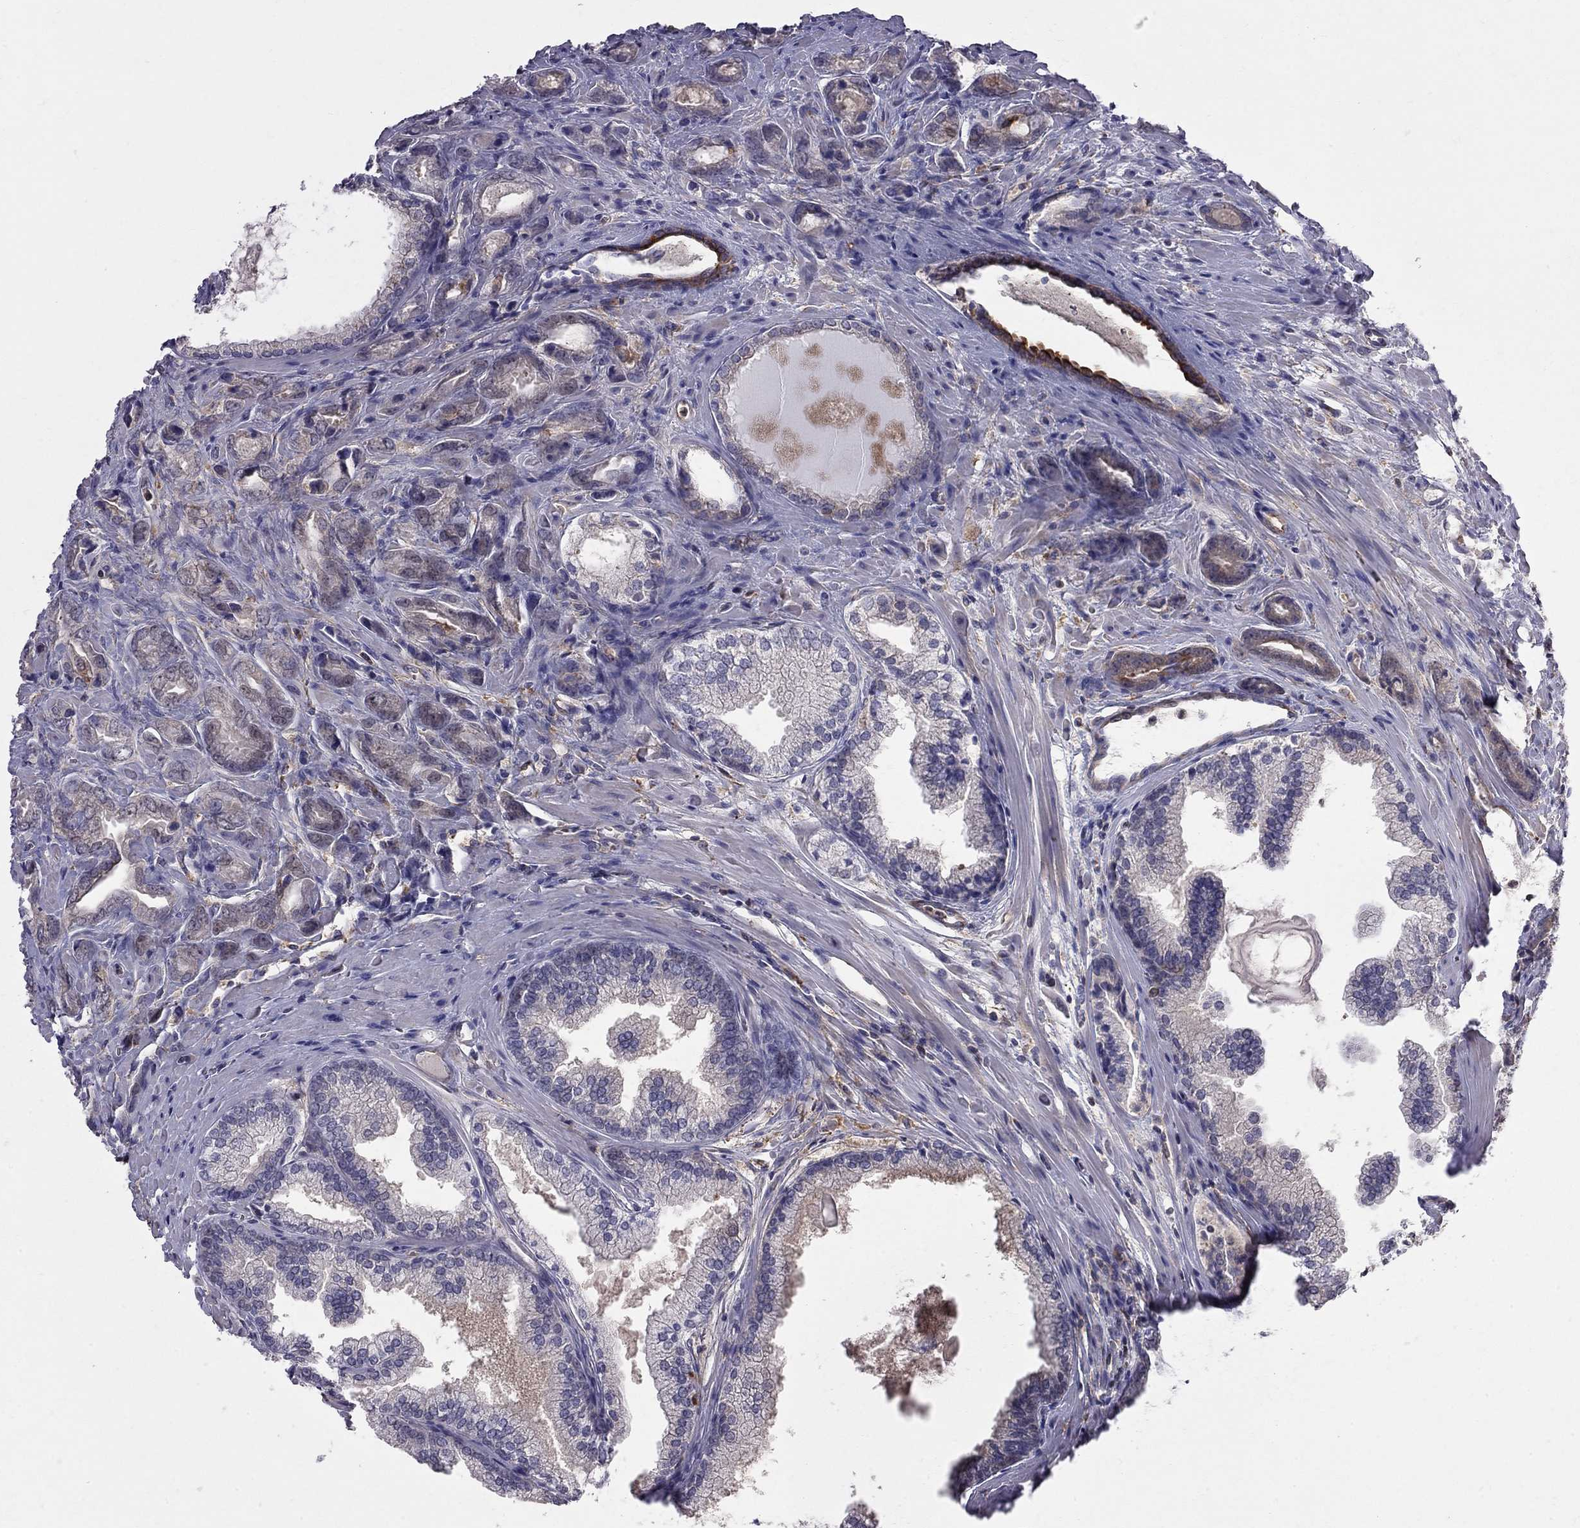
{"staining": {"intensity": "moderate", "quantity": "25%-75%", "location": "cytoplasmic/membranous"}, "tissue": "prostate cancer", "cell_type": "Tumor cells", "image_type": "cancer", "snomed": [{"axis": "morphology", "description": "Adenocarcinoma, NOS"}, {"axis": "morphology", "description": "Adenocarcinoma, High grade"}, {"axis": "topography", "description": "Prostate"}], "caption": "Tumor cells exhibit medium levels of moderate cytoplasmic/membranous staining in about 25%-75% of cells in prostate cancer. (DAB = brown stain, brightfield microscopy at high magnification).", "gene": "EIF4E3", "patient": {"sex": "male", "age": 70}}